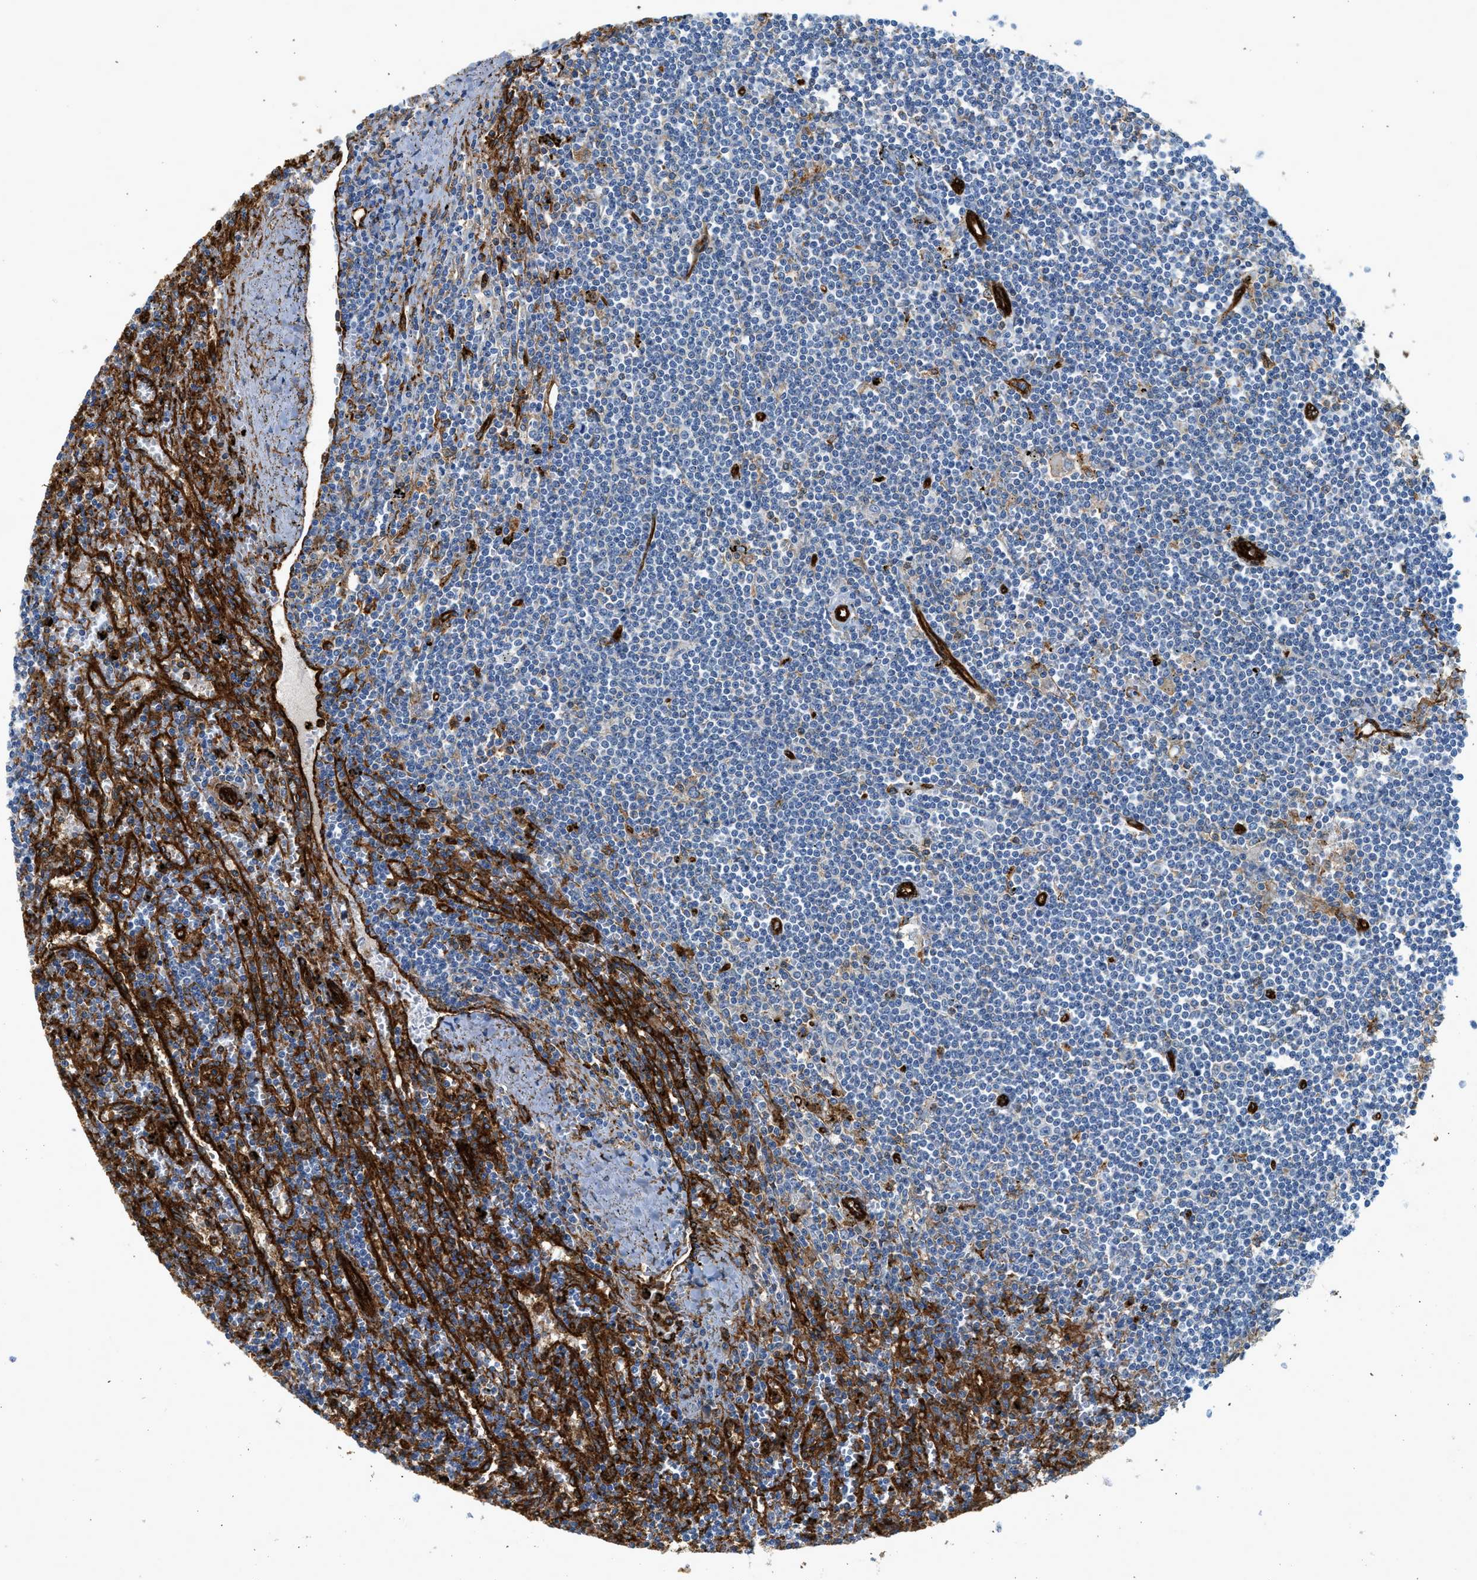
{"staining": {"intensity": "negative", "quantity": "none", "location": "none"}, "tissue": "lymphoma", "cell_type": "Tumor cells", "image_type": "cancer", "snomed": [{"axis": "morphology", "description": "Malignant lymphoma, non-Hodgkin's type, Low grade"}, {"axis": "topography", "description": "Spleen"}], "caption": "Human lymphoma stained for a protein using immunohistochemistry displays no expression in tumor cells.", "gene": "HIP1", "patient": {"sex": "male", "age": 76}}